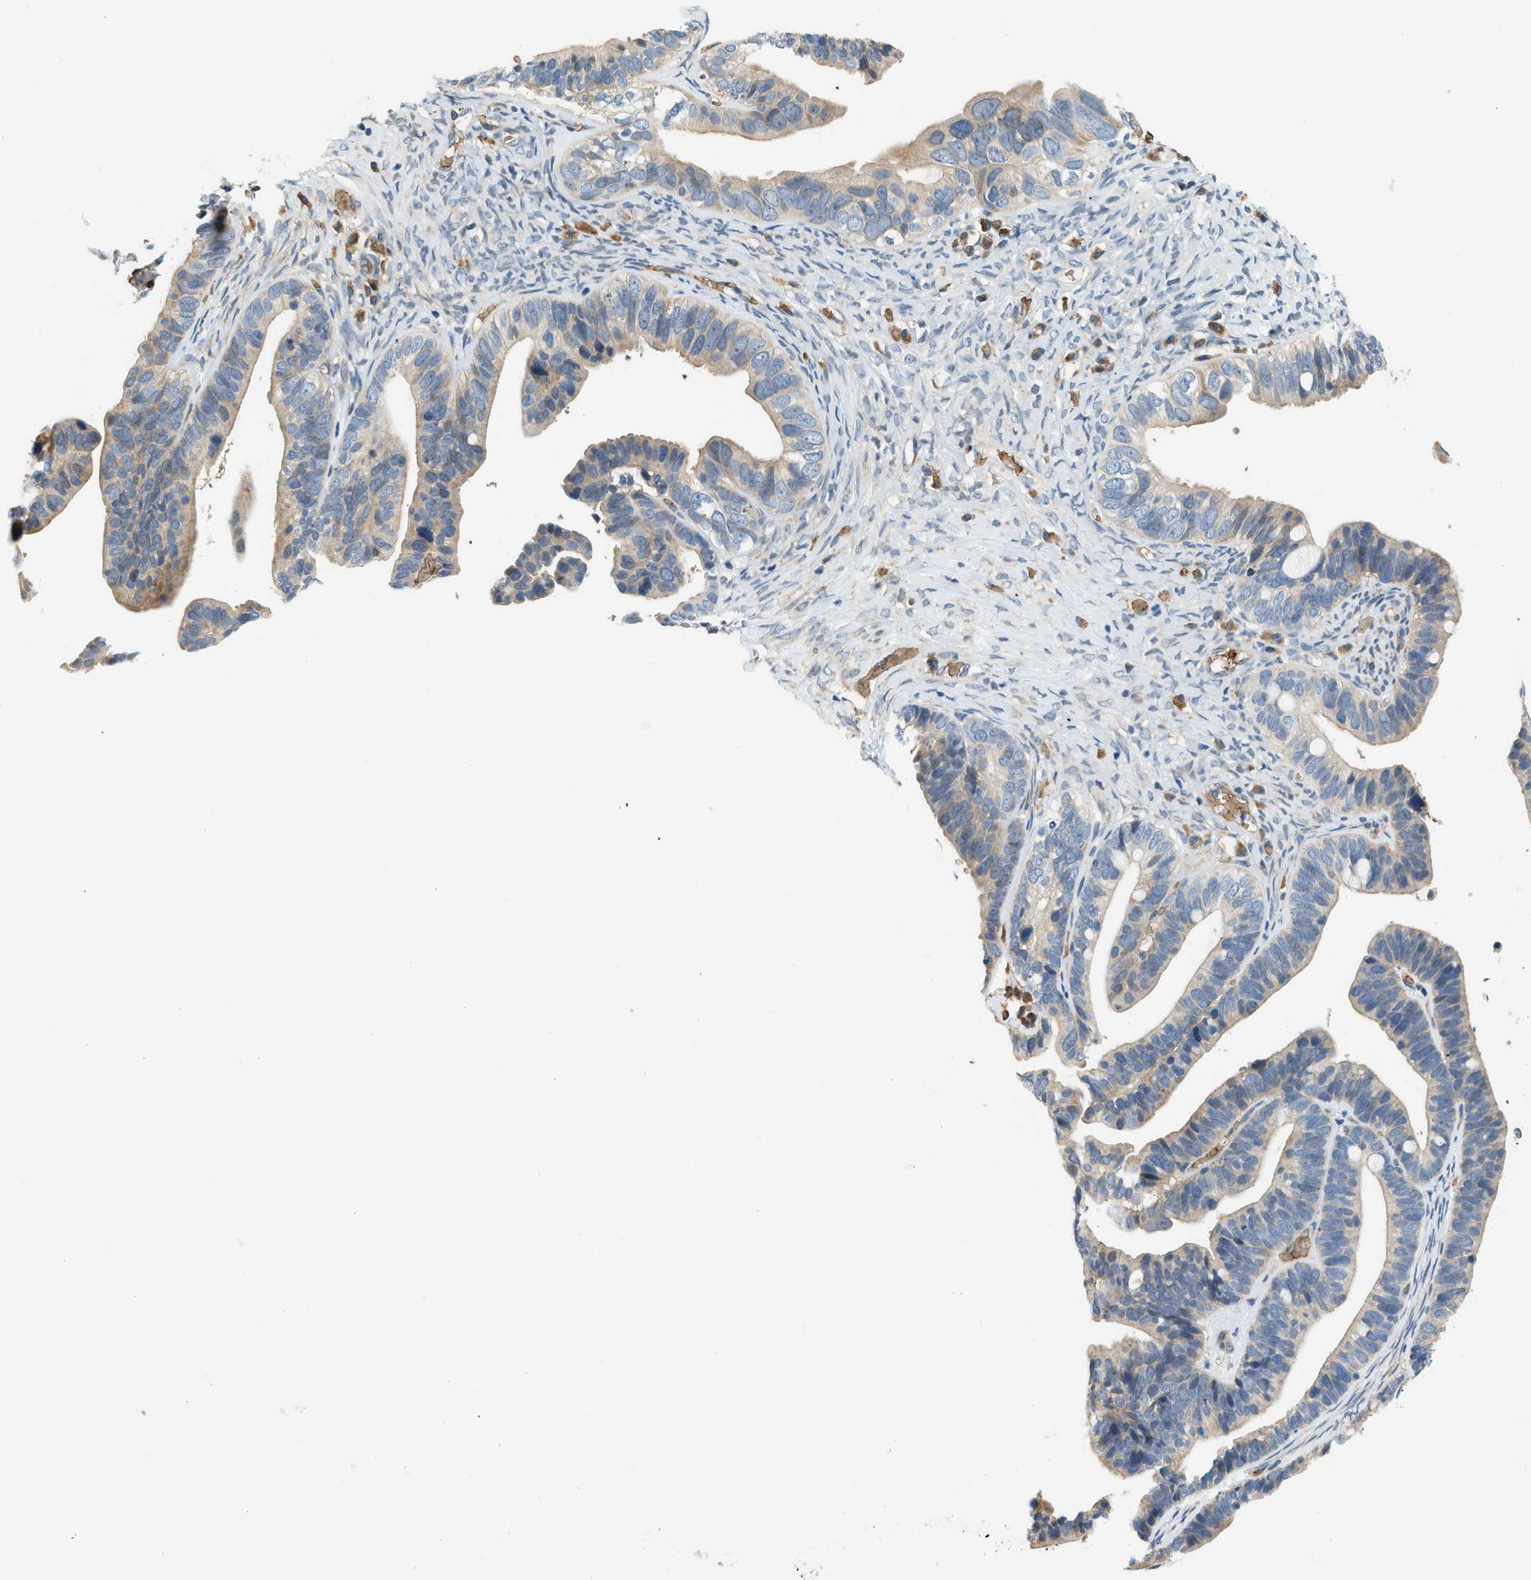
{"staining": {"intensity": "weak", "quantity": "25%-75%", "location": "cytoplasmic/membranous"}, "tissue": "ovarian cancer", "cell_type": "Tumor cells", "image_type": "cancer", "snomed": [{"axis": "morphology", "description": "Cystadenocarcinoma, serous, NOS"}, {"axis": "topography", "description": "Ovary"}], "caption": "The image shows staining of ovarian cancer (serous cystadenocarcinoma), revealing weak cytoplasmic/membranous protein positivity (brown color) within tumor cells.", "gene": "CYTH2", "patient": {"sex": "female", "age": 56}}